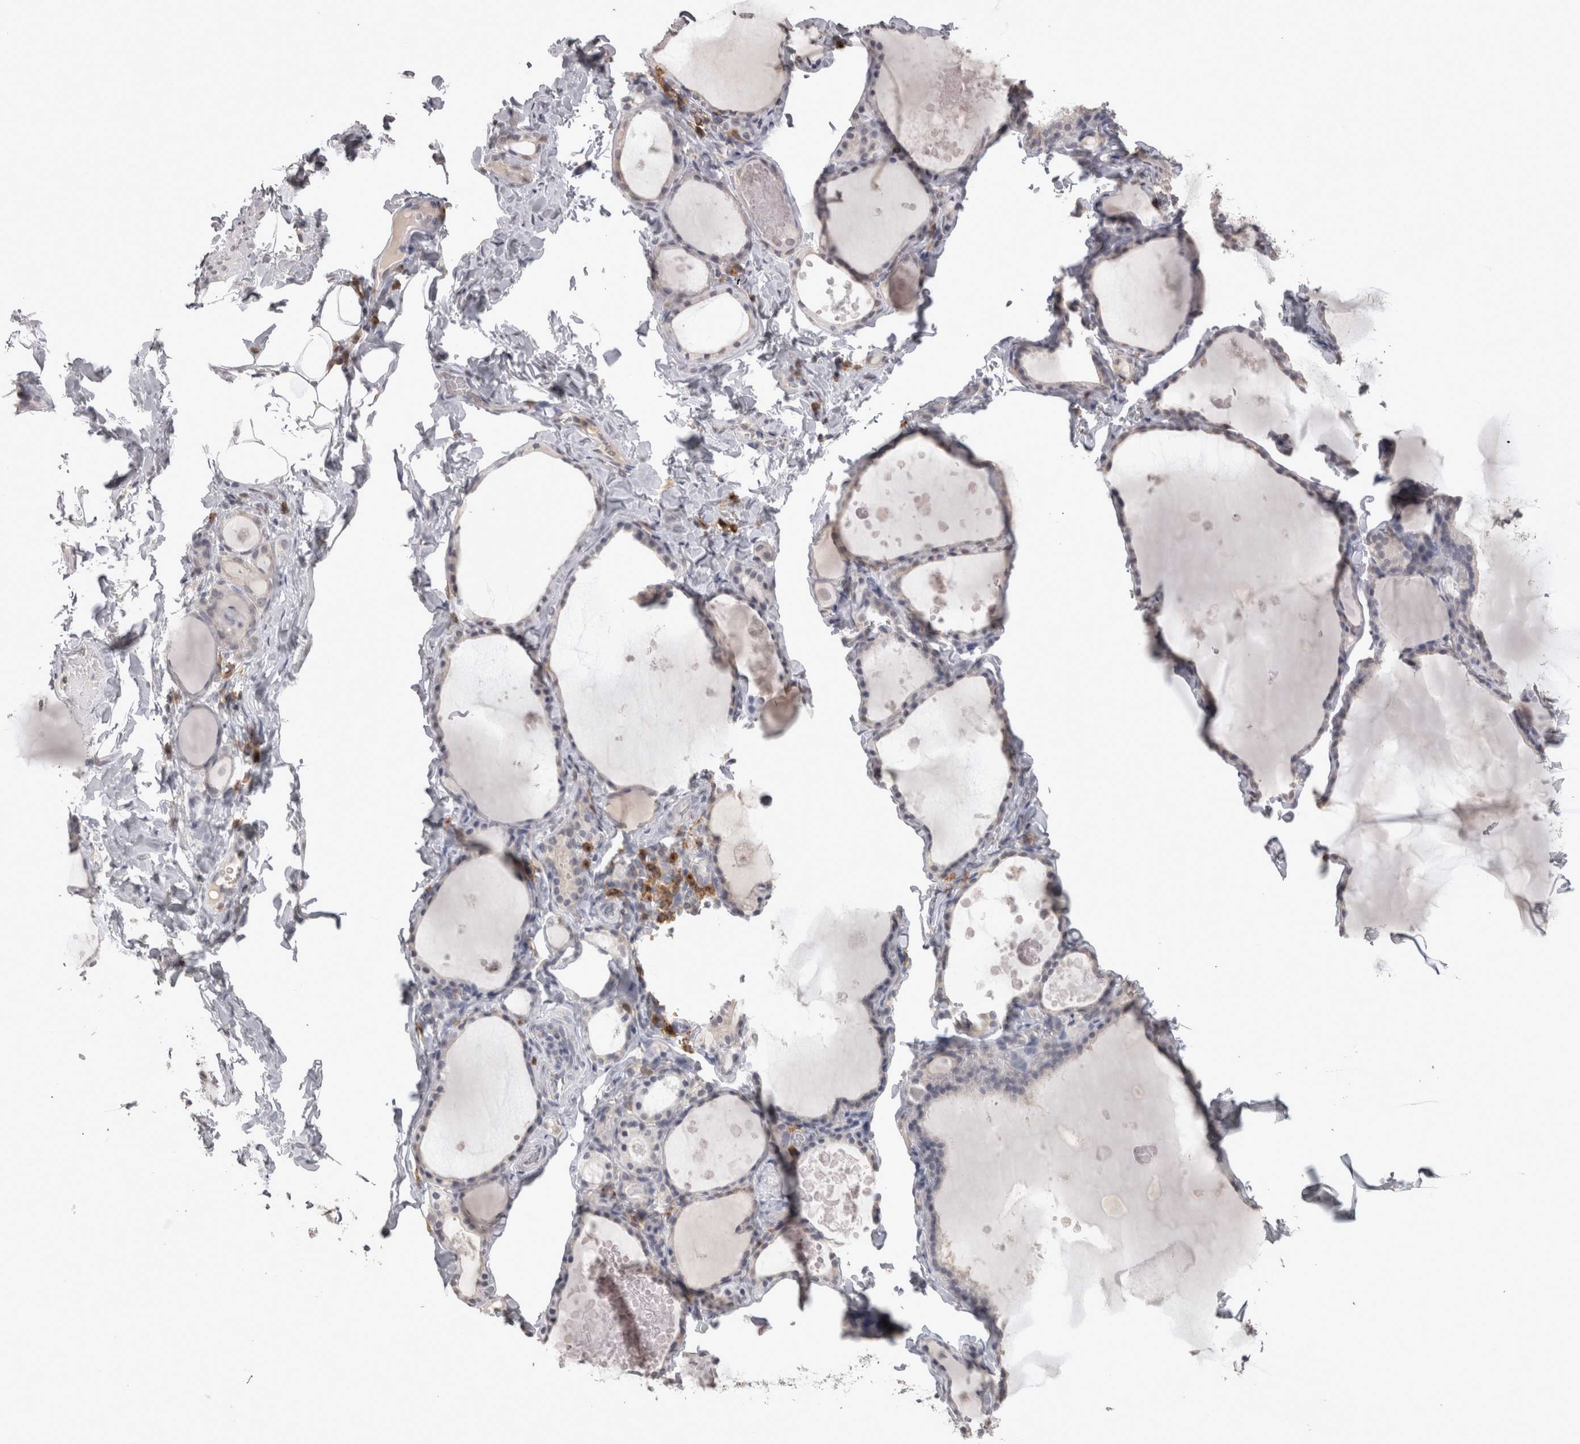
{"staining": {"intensity": "negative", "quantity": "none", "location": "none"}, "tissue": "thyroid gland", "cell_type": "Glandular cells", "image_type": "normal", "snomed": [{"axis": "morphology", "description": "Normal tissue, NOS"}, {"axis": "topography", "description": "Thyroid gland"}], "caption": "High magnification brightfield microscopy of normal thyroid gland stained with DAB (brown) and counterstained with hematoxylin (blue): glandular cells show no significant expression. (DAB immunohistochemistry (IHC) with hematoxylin counter stain).", "gene": "LAX1", "patient": {"sex": "male", "age": 56}}